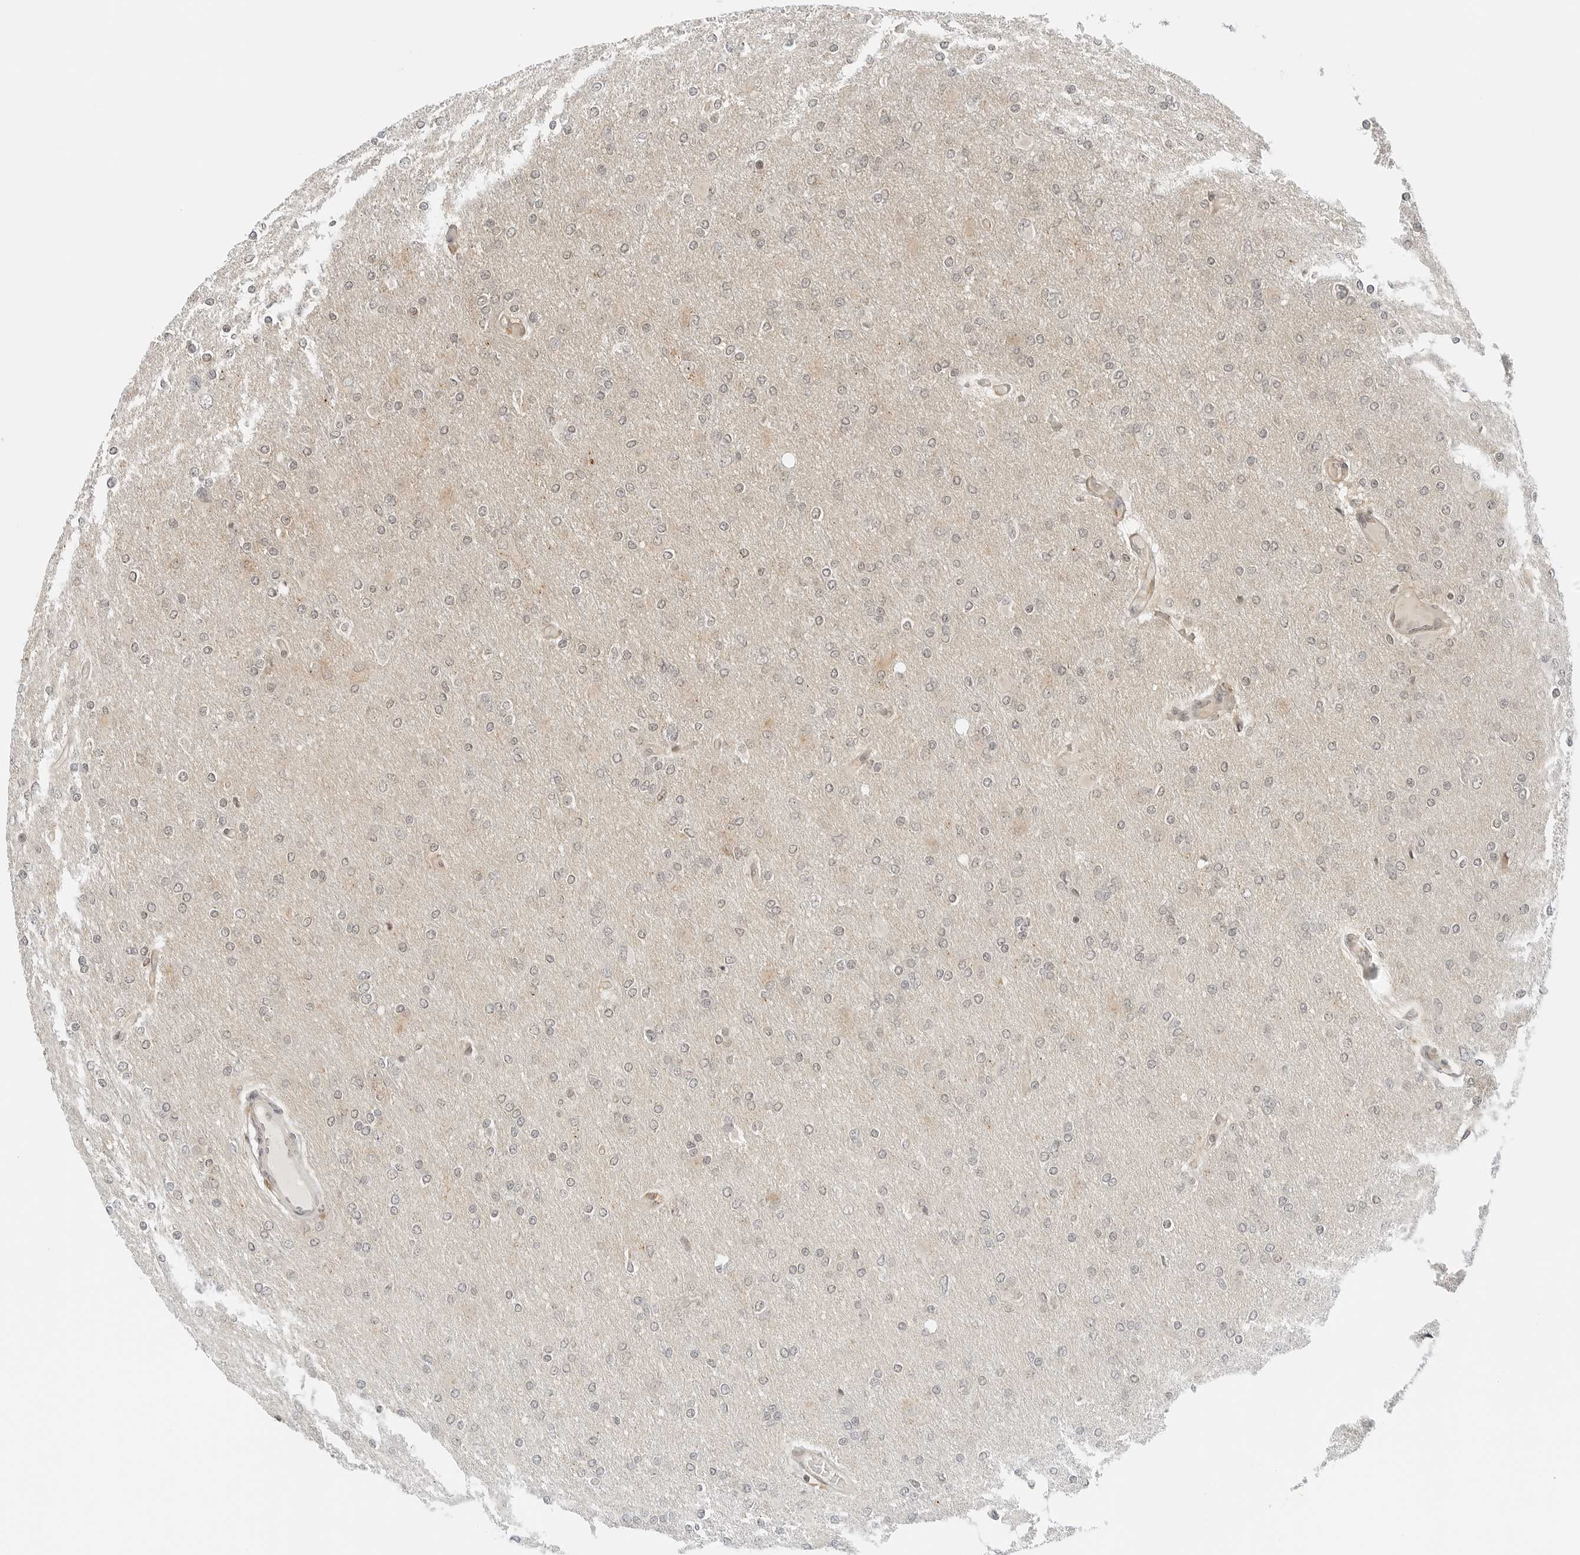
{"staining": {"intensity": "negative", "quantity": "none", "location": "none"}, "tissue": "glioma", "cell_type": "Tumor cells", "image_type": "cancer", "snomed": [{"axis": "morphology", "description": "Glioma, malignant, High grade"}, {"axis": "topography", "description": "Cerebral cortex"}], "caption": "Glioma stained for a protein using immunohistochemistry (IHC) displays no positivity tumor cells.", "gene": "IQCC", "patient": {"sex": "female", "age": 36}}